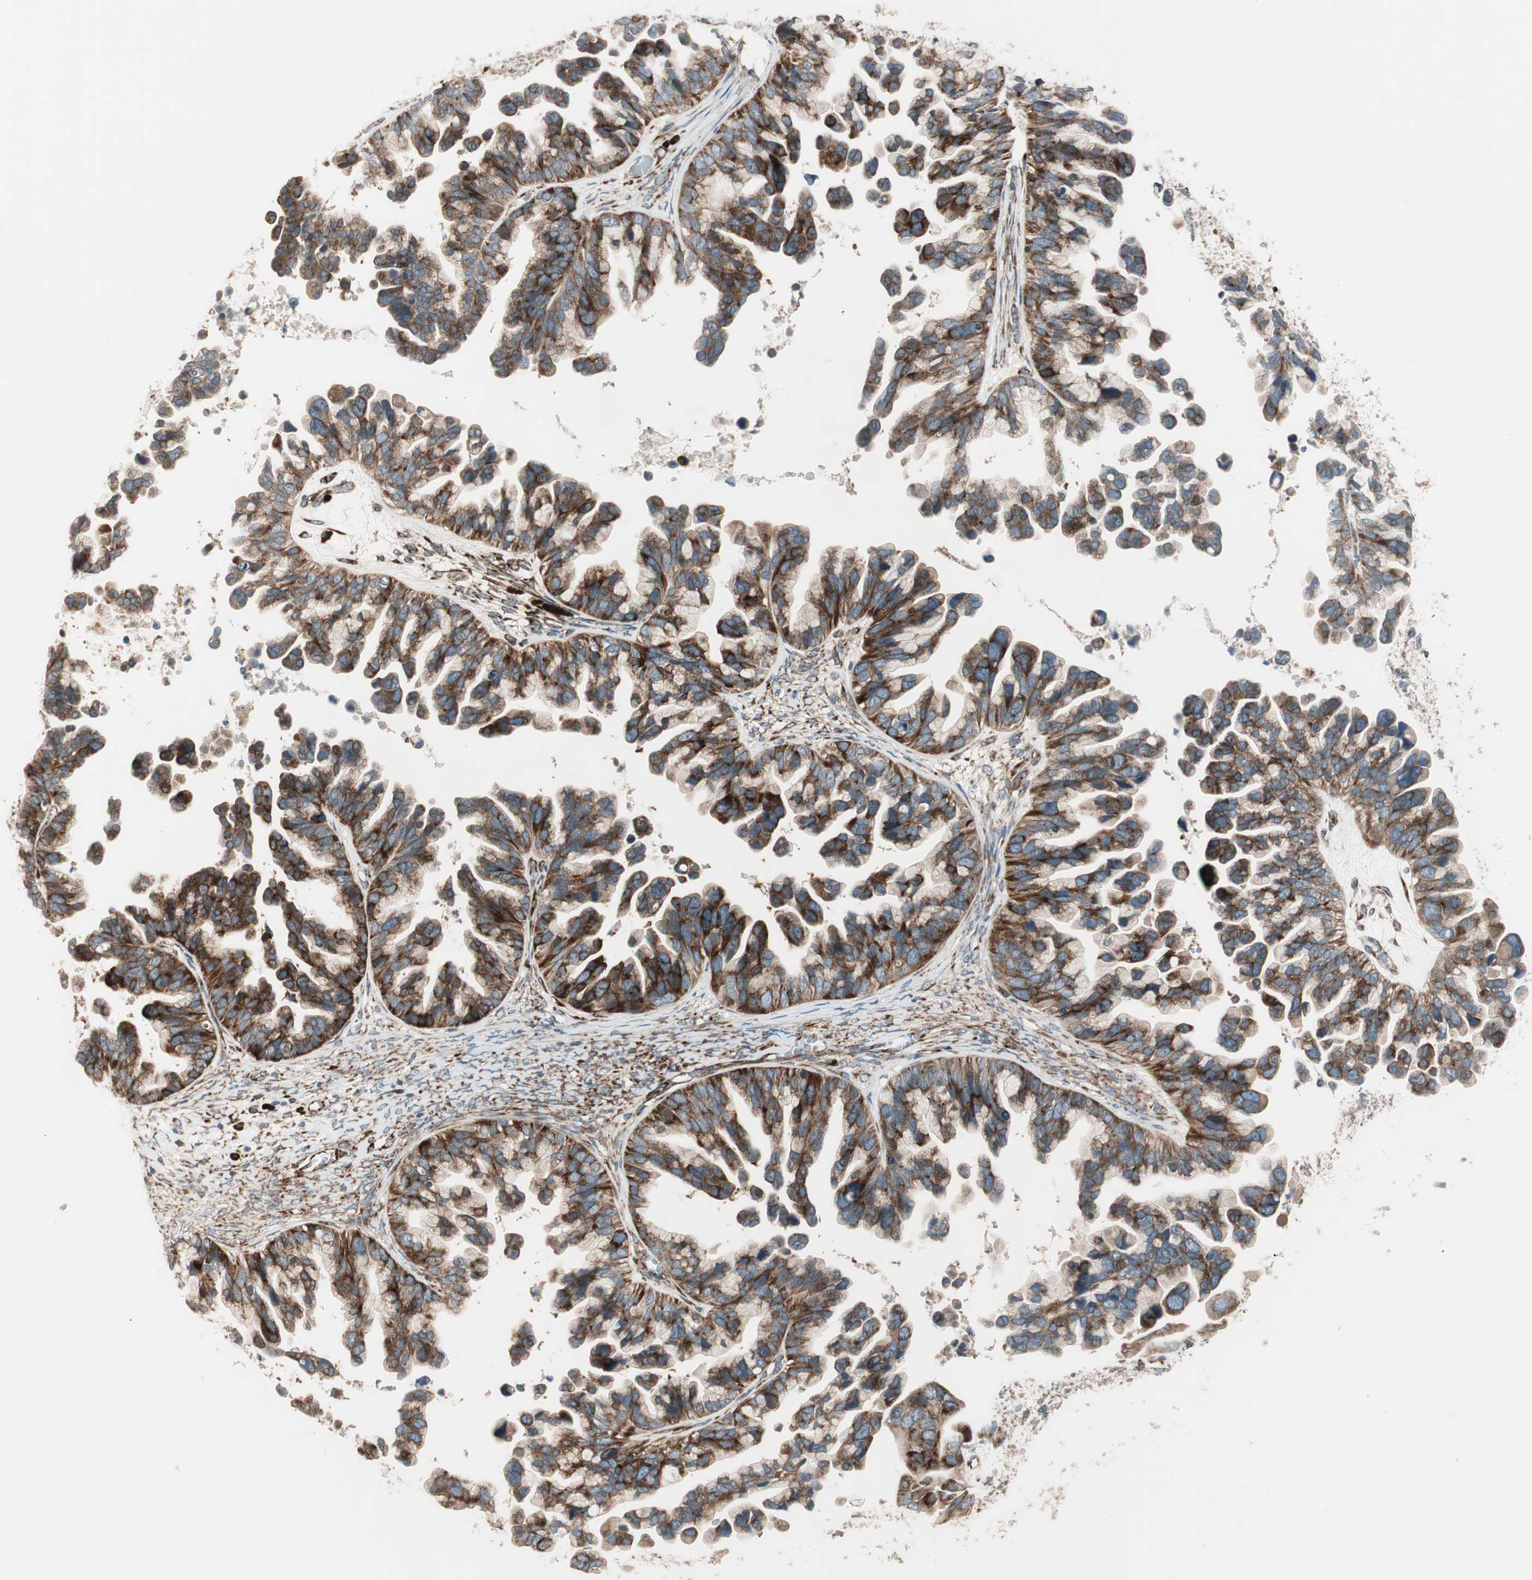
{"staining": {"intensity": "strong", "quantity": ">75%", "location": "cytoplasmic/membranous"}, "tissue": "ovarian cancer", "cell_type": "Tumor cells", "image_type": "cancer", "snomed": [{"axis": "morphology", "description": "Cystadenocarcinoma, serous, NOS"}, {"axis": "topography", "description": "Ovary"}], "caption": "Human ovarian cancer stained for a protein (brown) exhibits strong cytoplasmic/membranous positive staining in approximately >75% of tumor cells.", "gene": "PPP2R5E", "patient": {"sex": "female", "age": 56}}